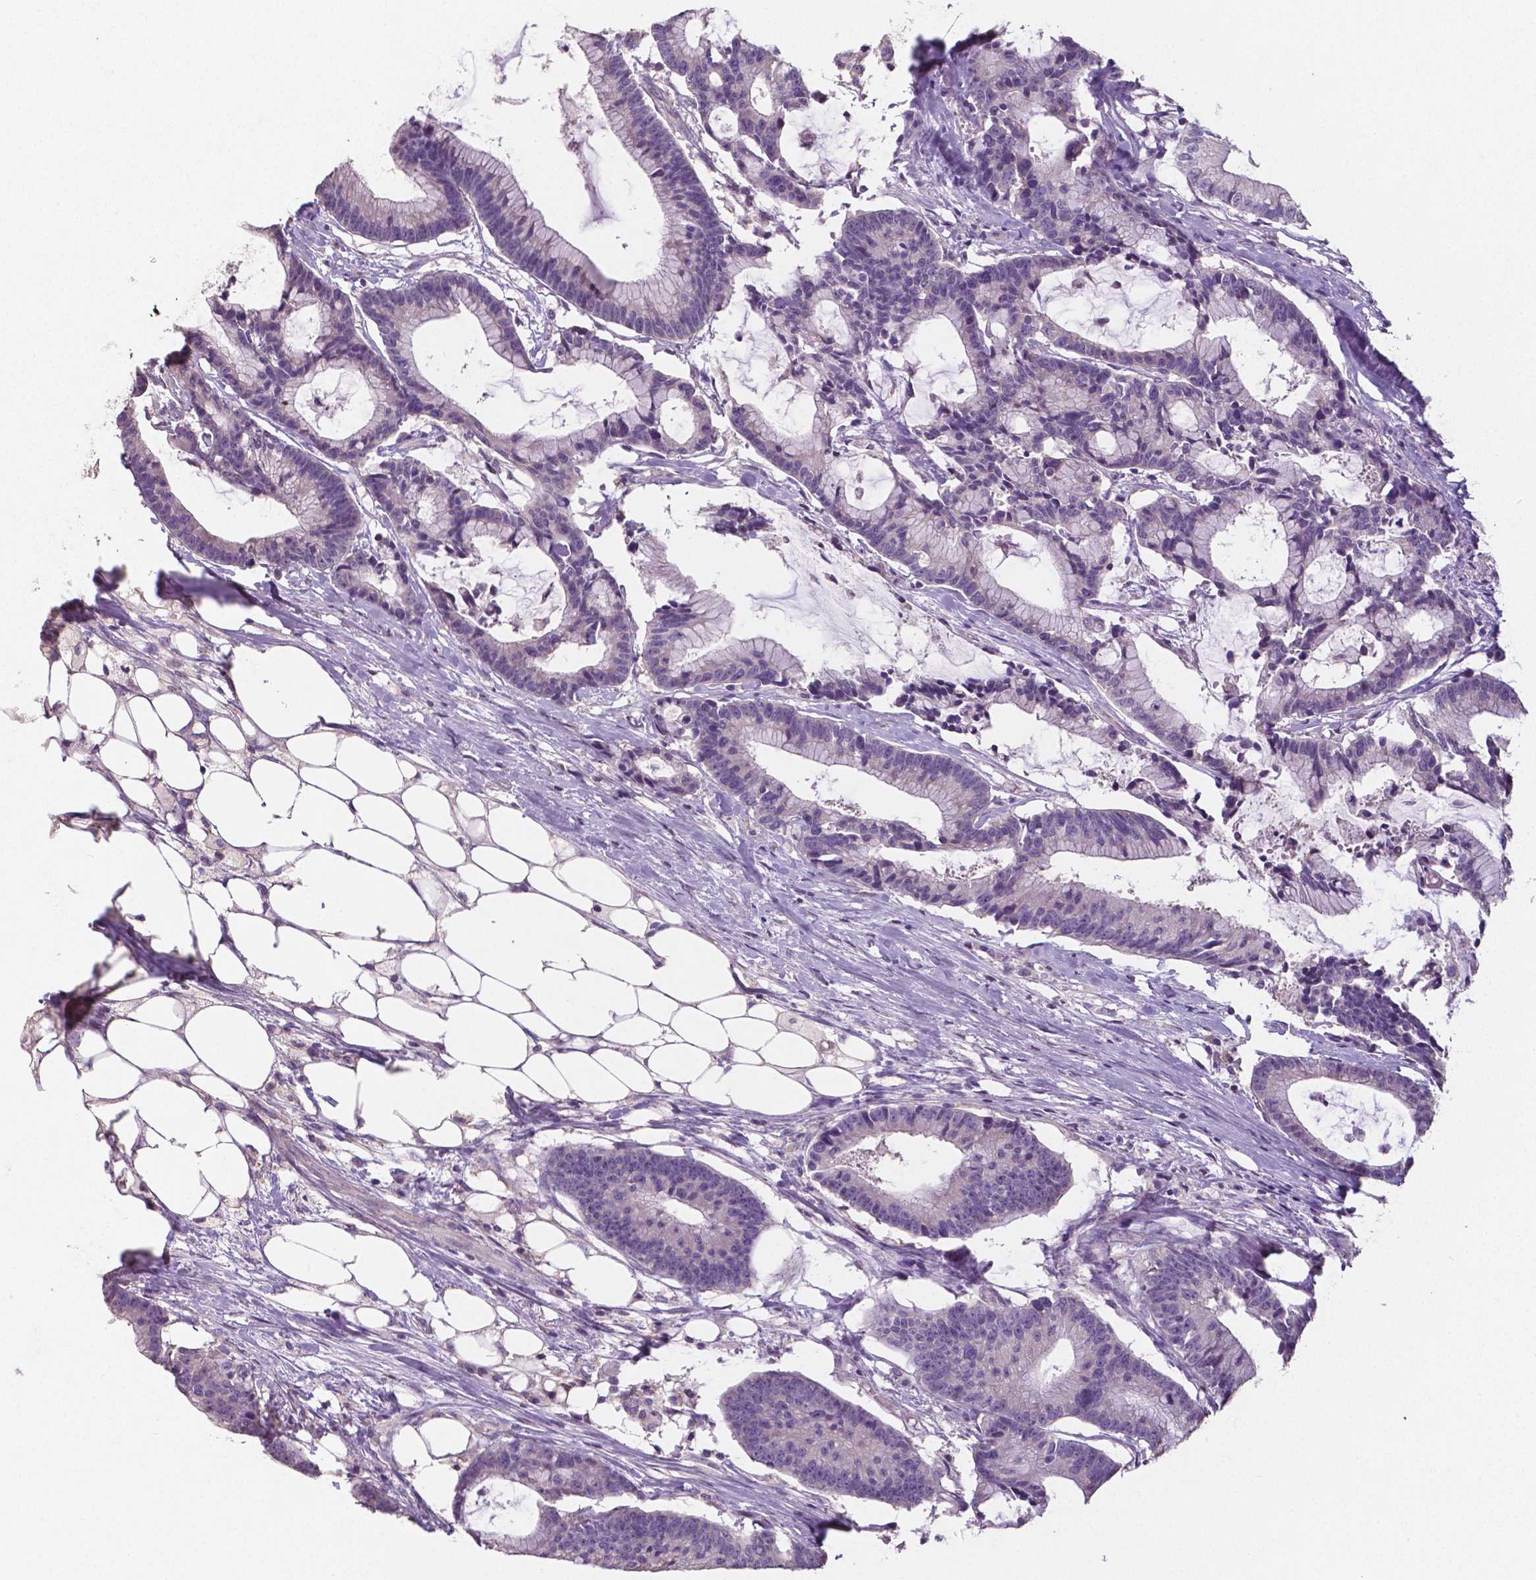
{"staining": {"intensity": "negative", "quantity": "none", "location": "none"}, "tissue": "colorectal cancer", "cell_type": "Tumor cells", "image_type": "cancer", "snomed": [{"axis": "morphology", "description": "Adenocarcinoma, NOS"}, {"axis": "topography", "description": "Colon"}], "caption": "Colorectal cancer was stained to show a protein in brown. There is no significant staining in tumor cells. (DAB IHC visualized using brightfield microscopy, high magnification).", "gene": "CRMP1", "patient": {"sex": "female", "age": 78}}